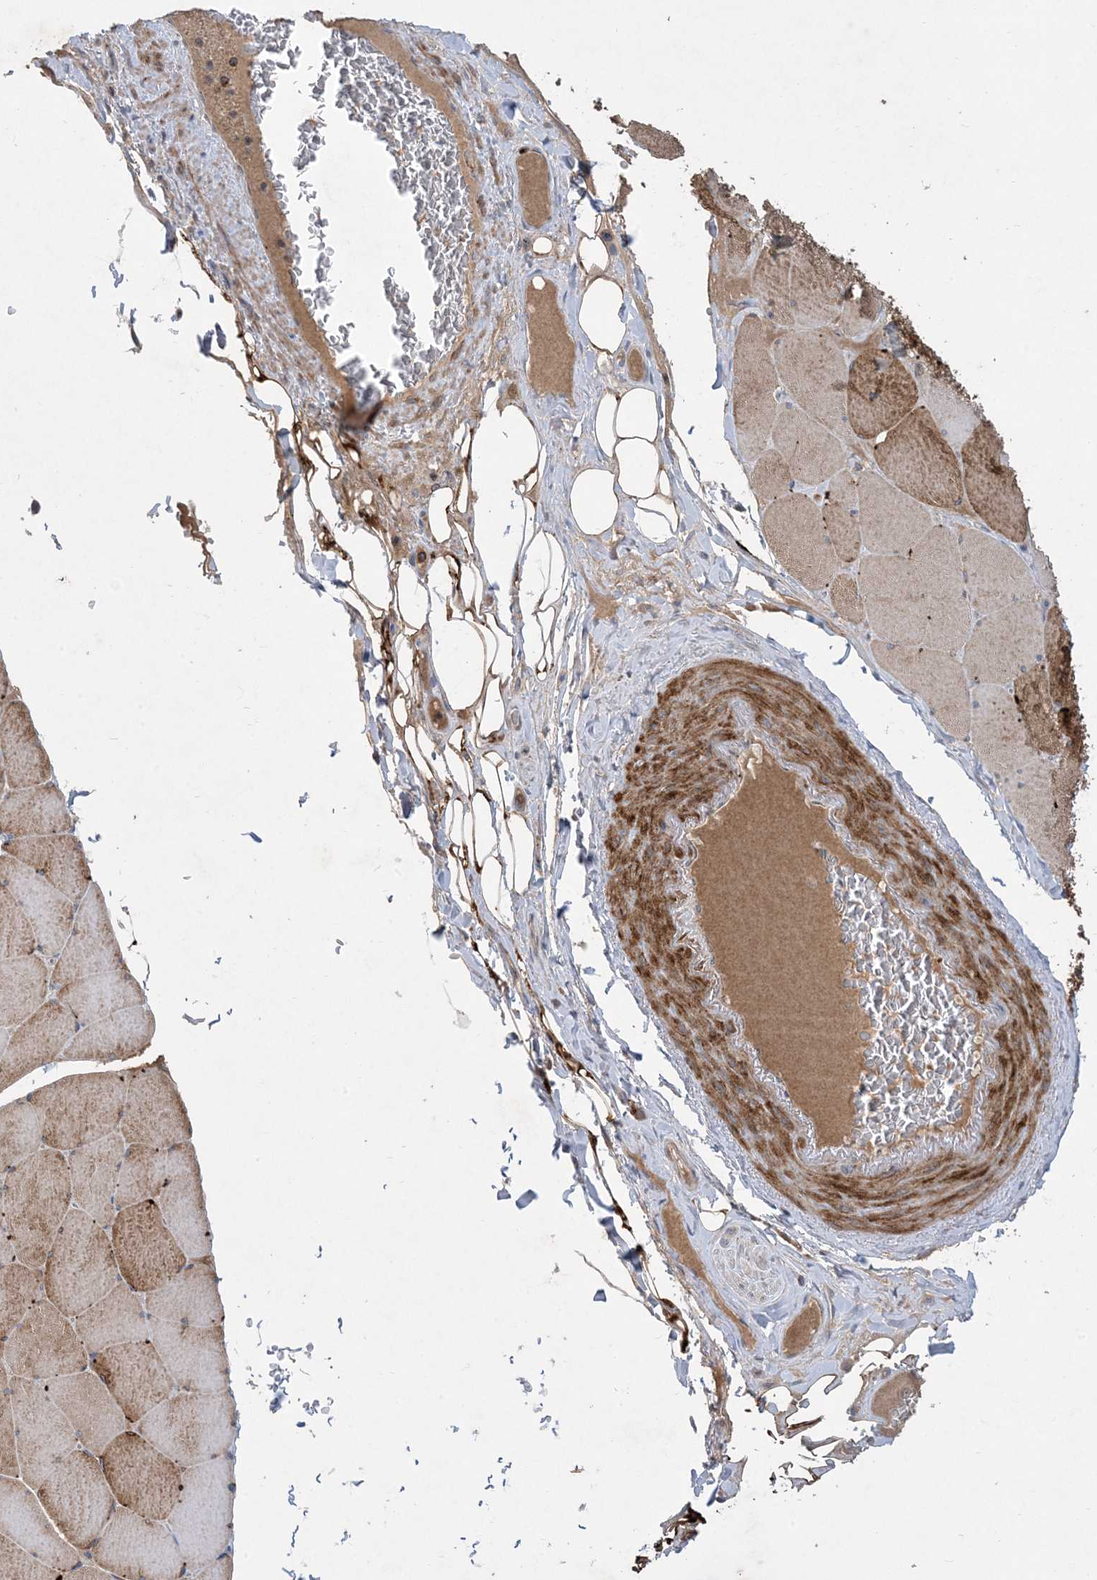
{"staining": {"intensity": "strong", "quantity": "25%-75%", "location": "cytoplasmic/membranous"}, "tissue": "skeletal muscle", "cell_type": "Myocytes", "image_type": "normal", "snomed": [{"axis": "morphology", "description": "Normal tissue, NOS"}, {"axis": "topography", "description": "Skeletal muscle"}, {"axis": "topography", "description": "Head-Neck"}], "caption": "Skeletal muscle stained with a brown dye shows strong cytoplasmic/membranous positive positivity in about 25%-75% of myocytes.", "gene": "MASP2", "patient": {"sex": "male", "age": 66}}